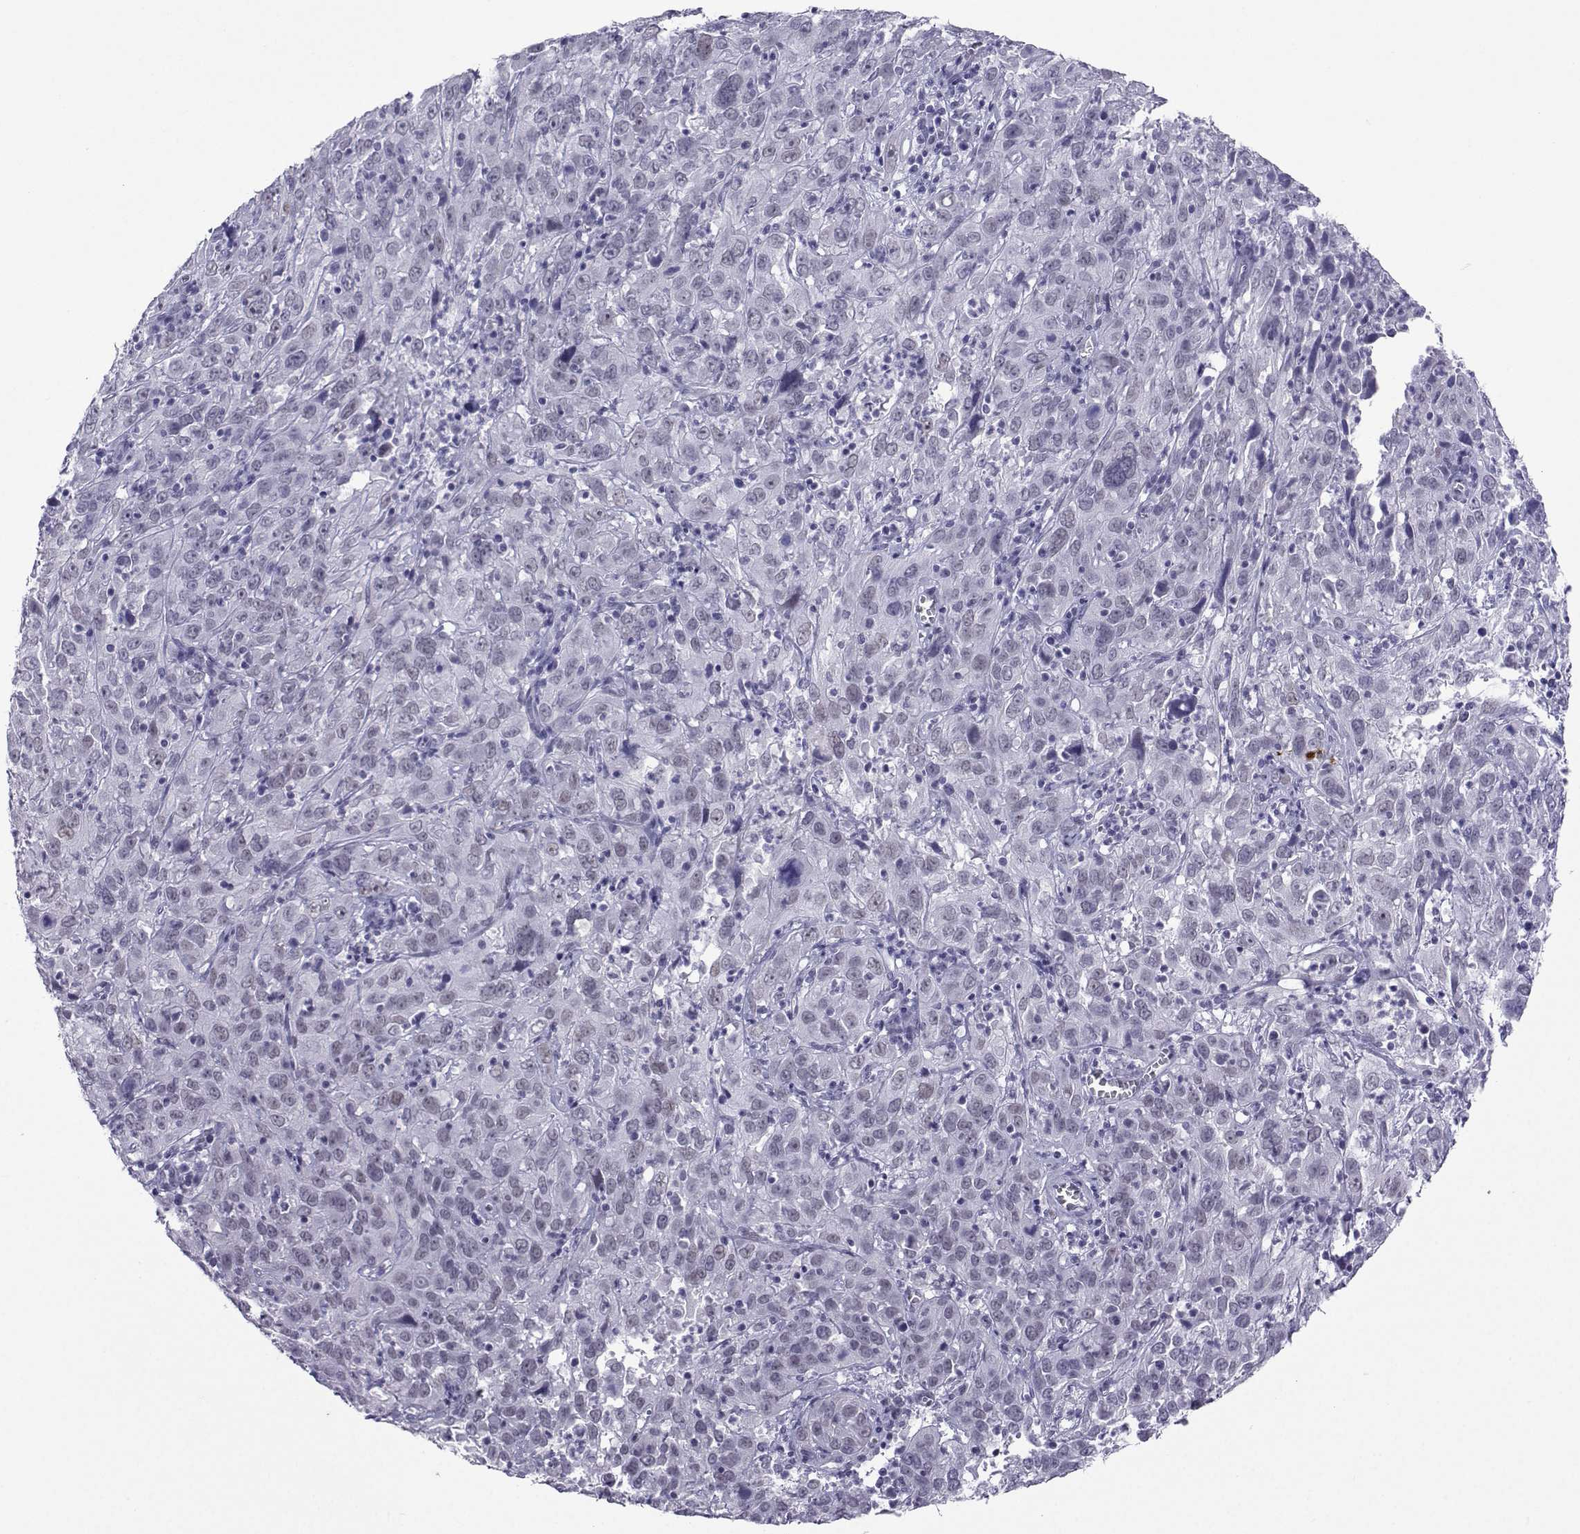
{"staining": {"intensity": "negative", "quantity": "none", "location": "none"}, "tissue": "cervical cancer", "cell_type": "Tumor cells", "image_type": "cancer", "snomed": [{"axis": "morphology", "description": "Squamous cell carcinoma, NOS"}, {"axis": "topography", "description": "Cervix"}], "caption": "Tumor cells show no significant protein staining in cervical cancer.", "gene": "LORICRIN", "patient": {"sex": "female", "age": 32}}